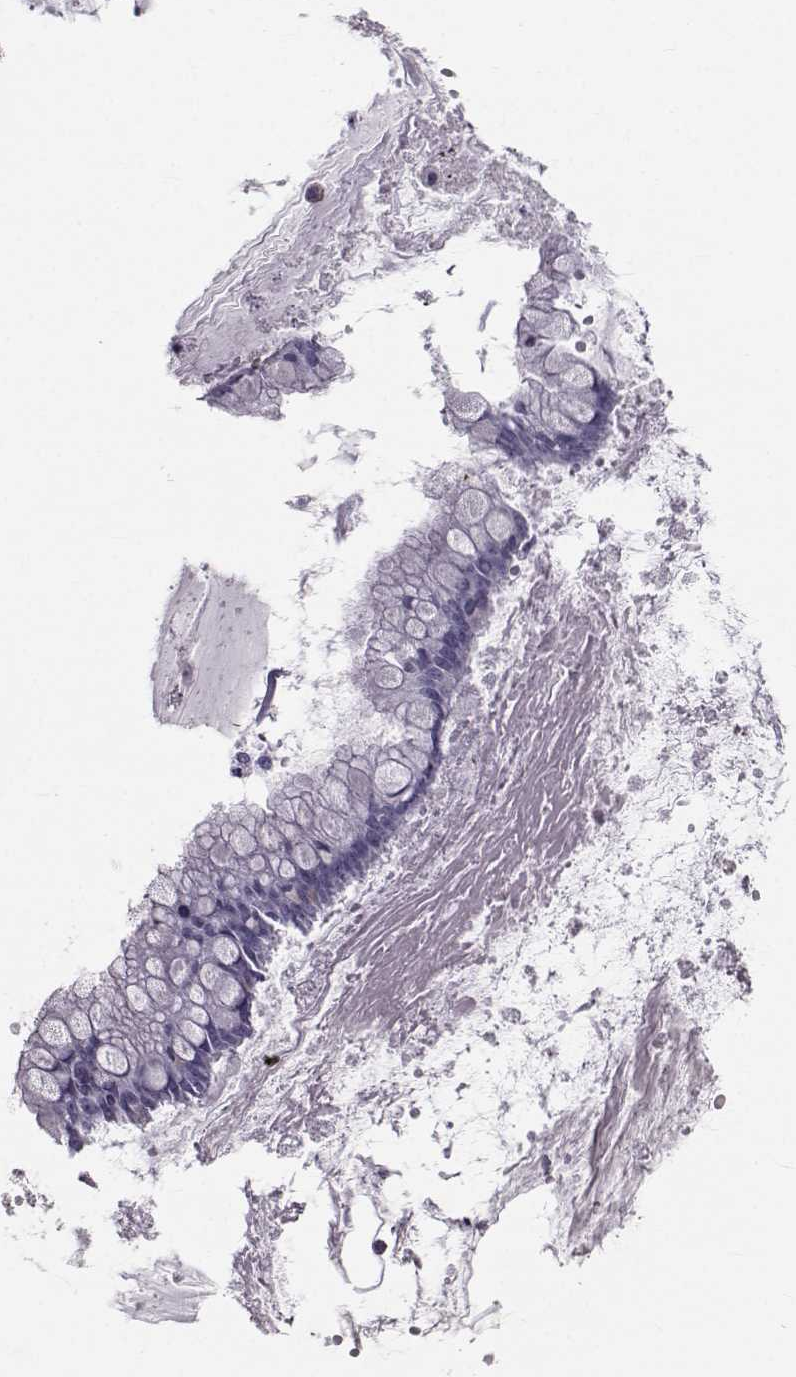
{"staining": {"intensity": "negative", "quantity": "none", "location": "none"}, "tissue": "ovarian cancer", "cell_type": "Tumor cells", "image_type": "cancer", "snomed": [{"axis": "morphology", "description": "Cystadenocarcinoma, mucinous, NOS"}, {"axis": "topography", "description": "Ovary"}], "caption": "Immunohistochemistry (IHC) of ovarian cancer (mucinous cystadenocarcinoma) shows no expression in tumor cells.", "gene": "GARIN3", "patient": {"sex": "female", "age": 67}}